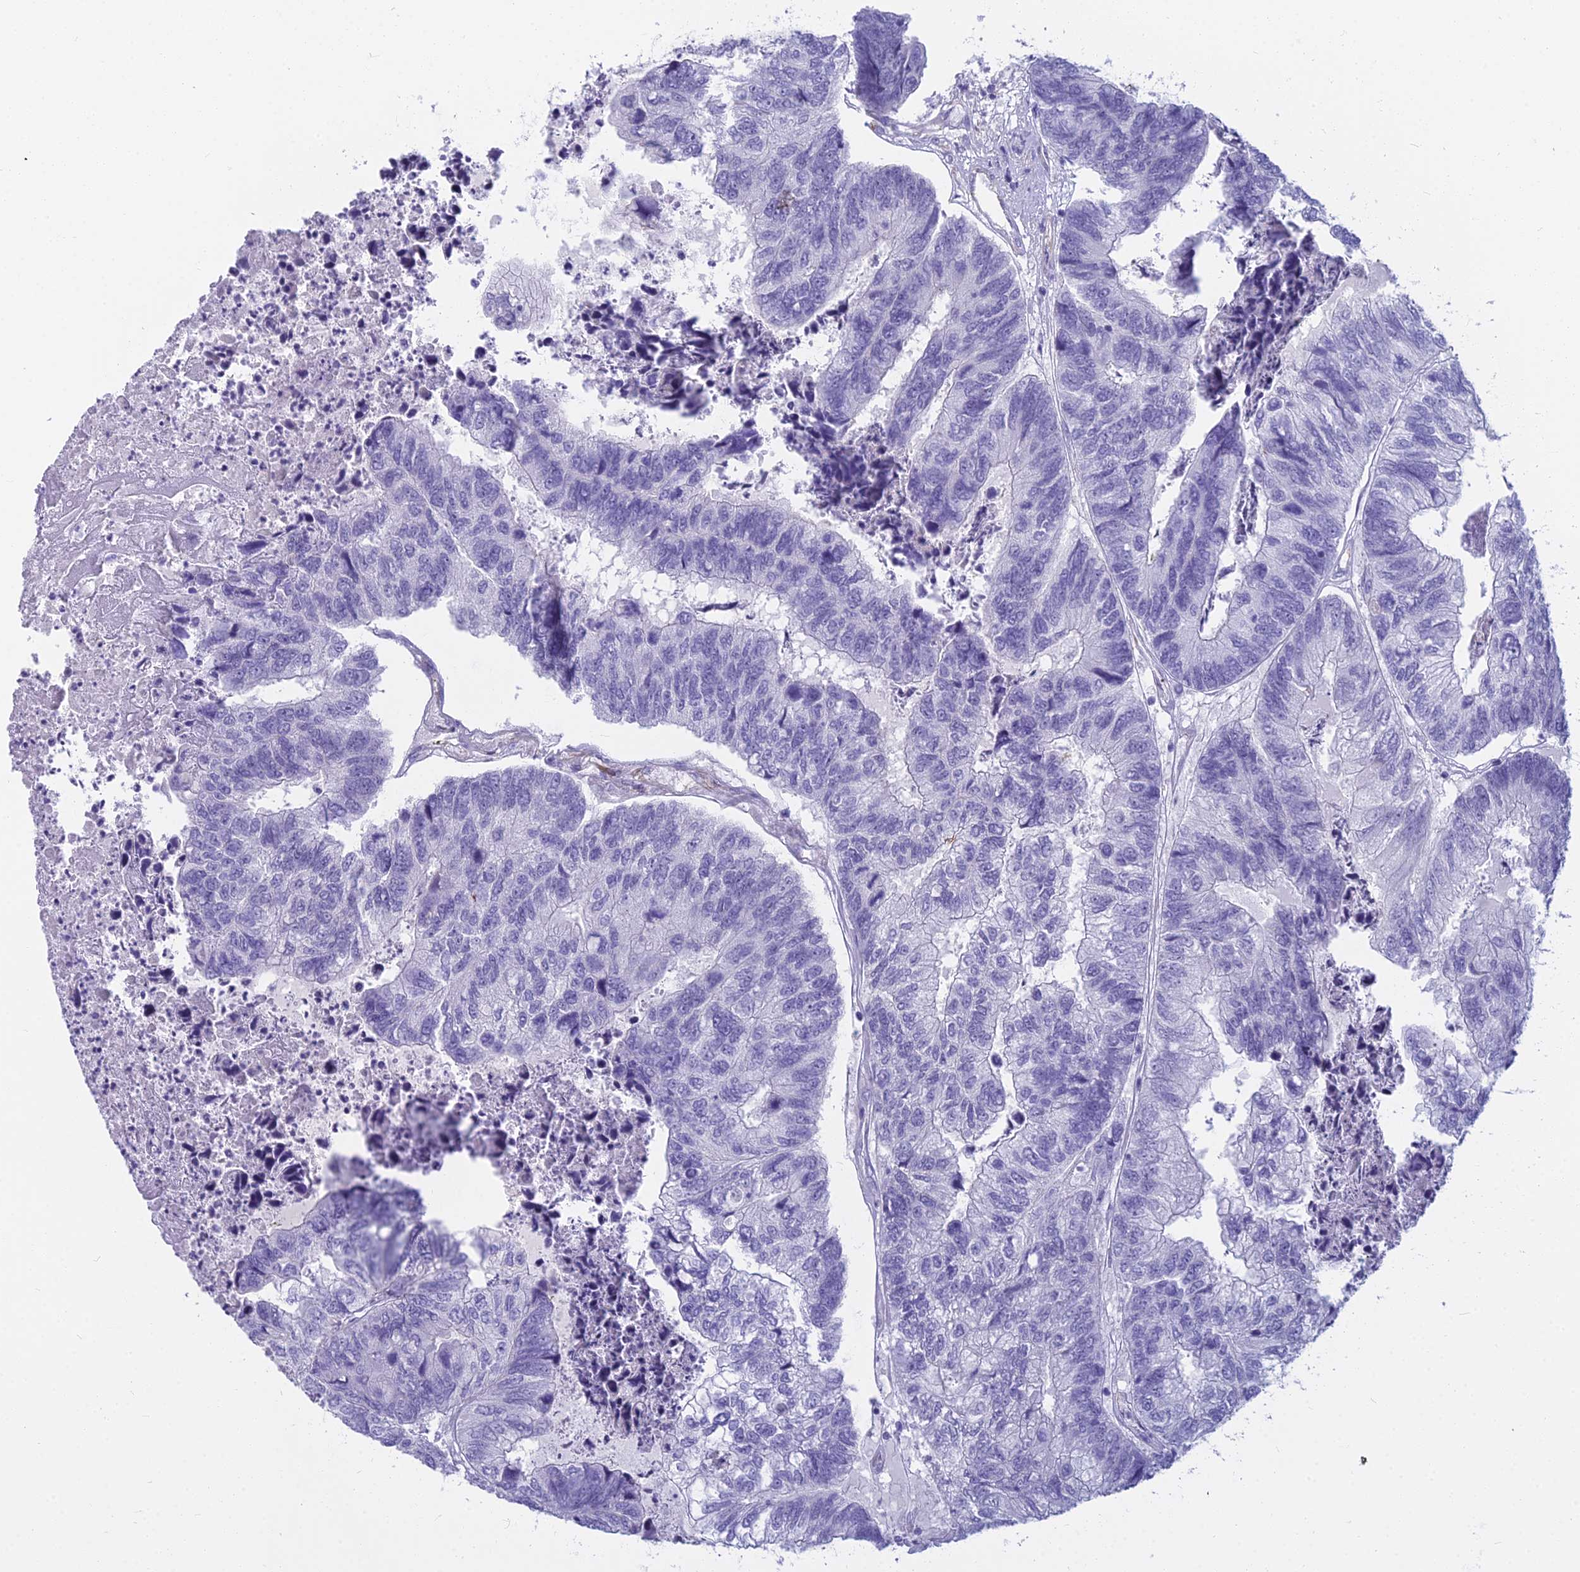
{"staining": {"intensity": "negative", "quantity": "none", "location": "none"}, "tissue": "colorectal cancer", "cell_type": "Tumor cells", "image_type": "cancer", "snomed": [{"axis": "morphology", "description": "Adenocarcinoma, NOS"}, {"axis": "topography", "description": "Colon"}], "caption": "High power microscopy histopathology image of an immunohistochemistry (IHC) micrograph of colorectal adenocarcinoma, revealing no significant expression in tumor cells.", "gene": "EVI2A", "patient": {"sex": "female", "age": 67}}